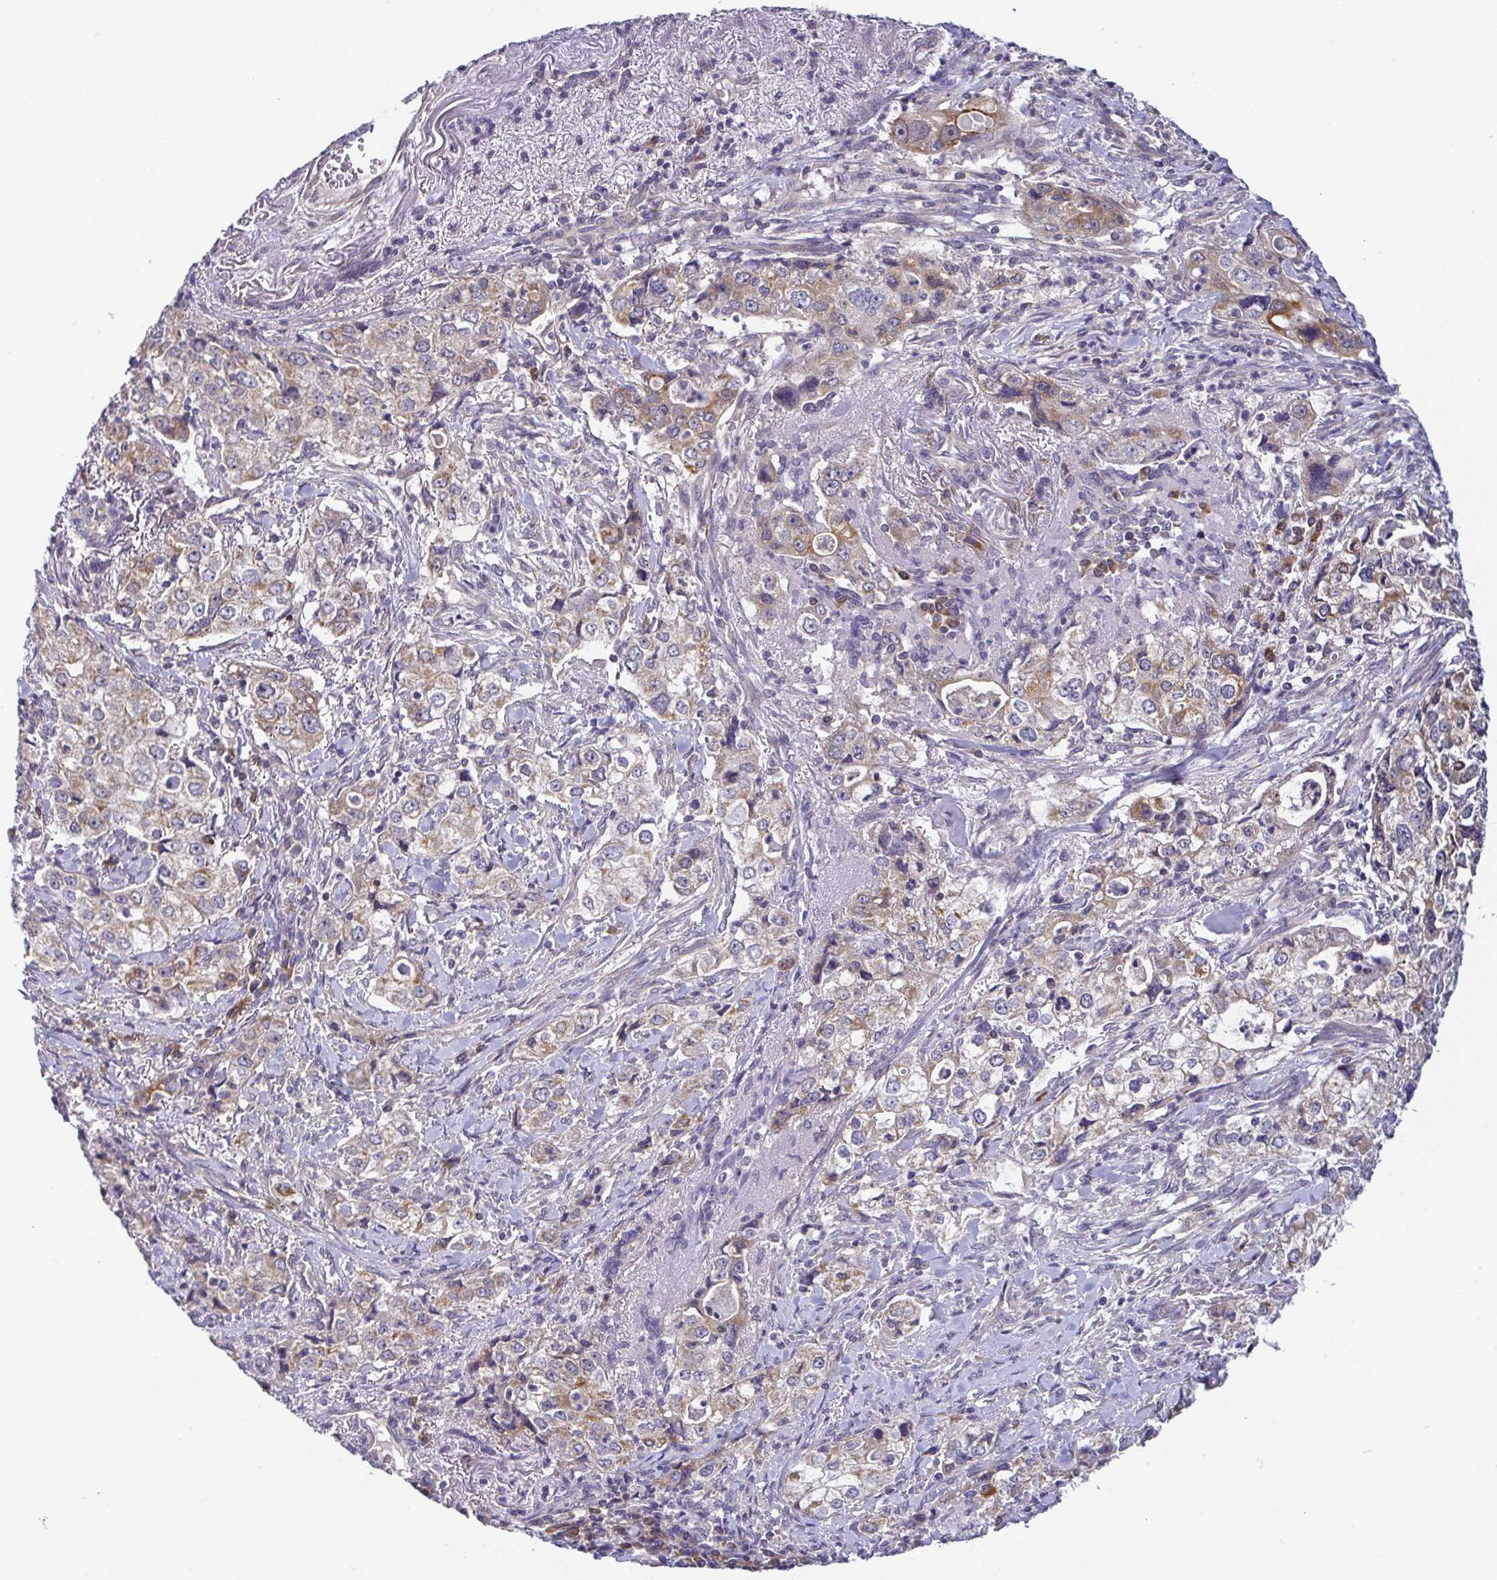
{"staining": {"intensity": "moderate", "quantity": "25%-75%", "location": "cytoplasmic/membranous"}, "tissue": "stomach cancer", "cell_type": "Tumor cells", "image_type": "cancer", "snomed": [{"axis": "morphology", "description": "Adenocarcinoma, NOS"}, {"axis": "topography", "description": "Stomach, upper"}], "caption": "The immunohistochemical stain labels moderate cytoplasmic/membranous staining in tumor cells of stomach cancer (adenocarcinoma) tissue.", "gene": "BCL2L1", "patient": {"sex": "male", "age": 75}}